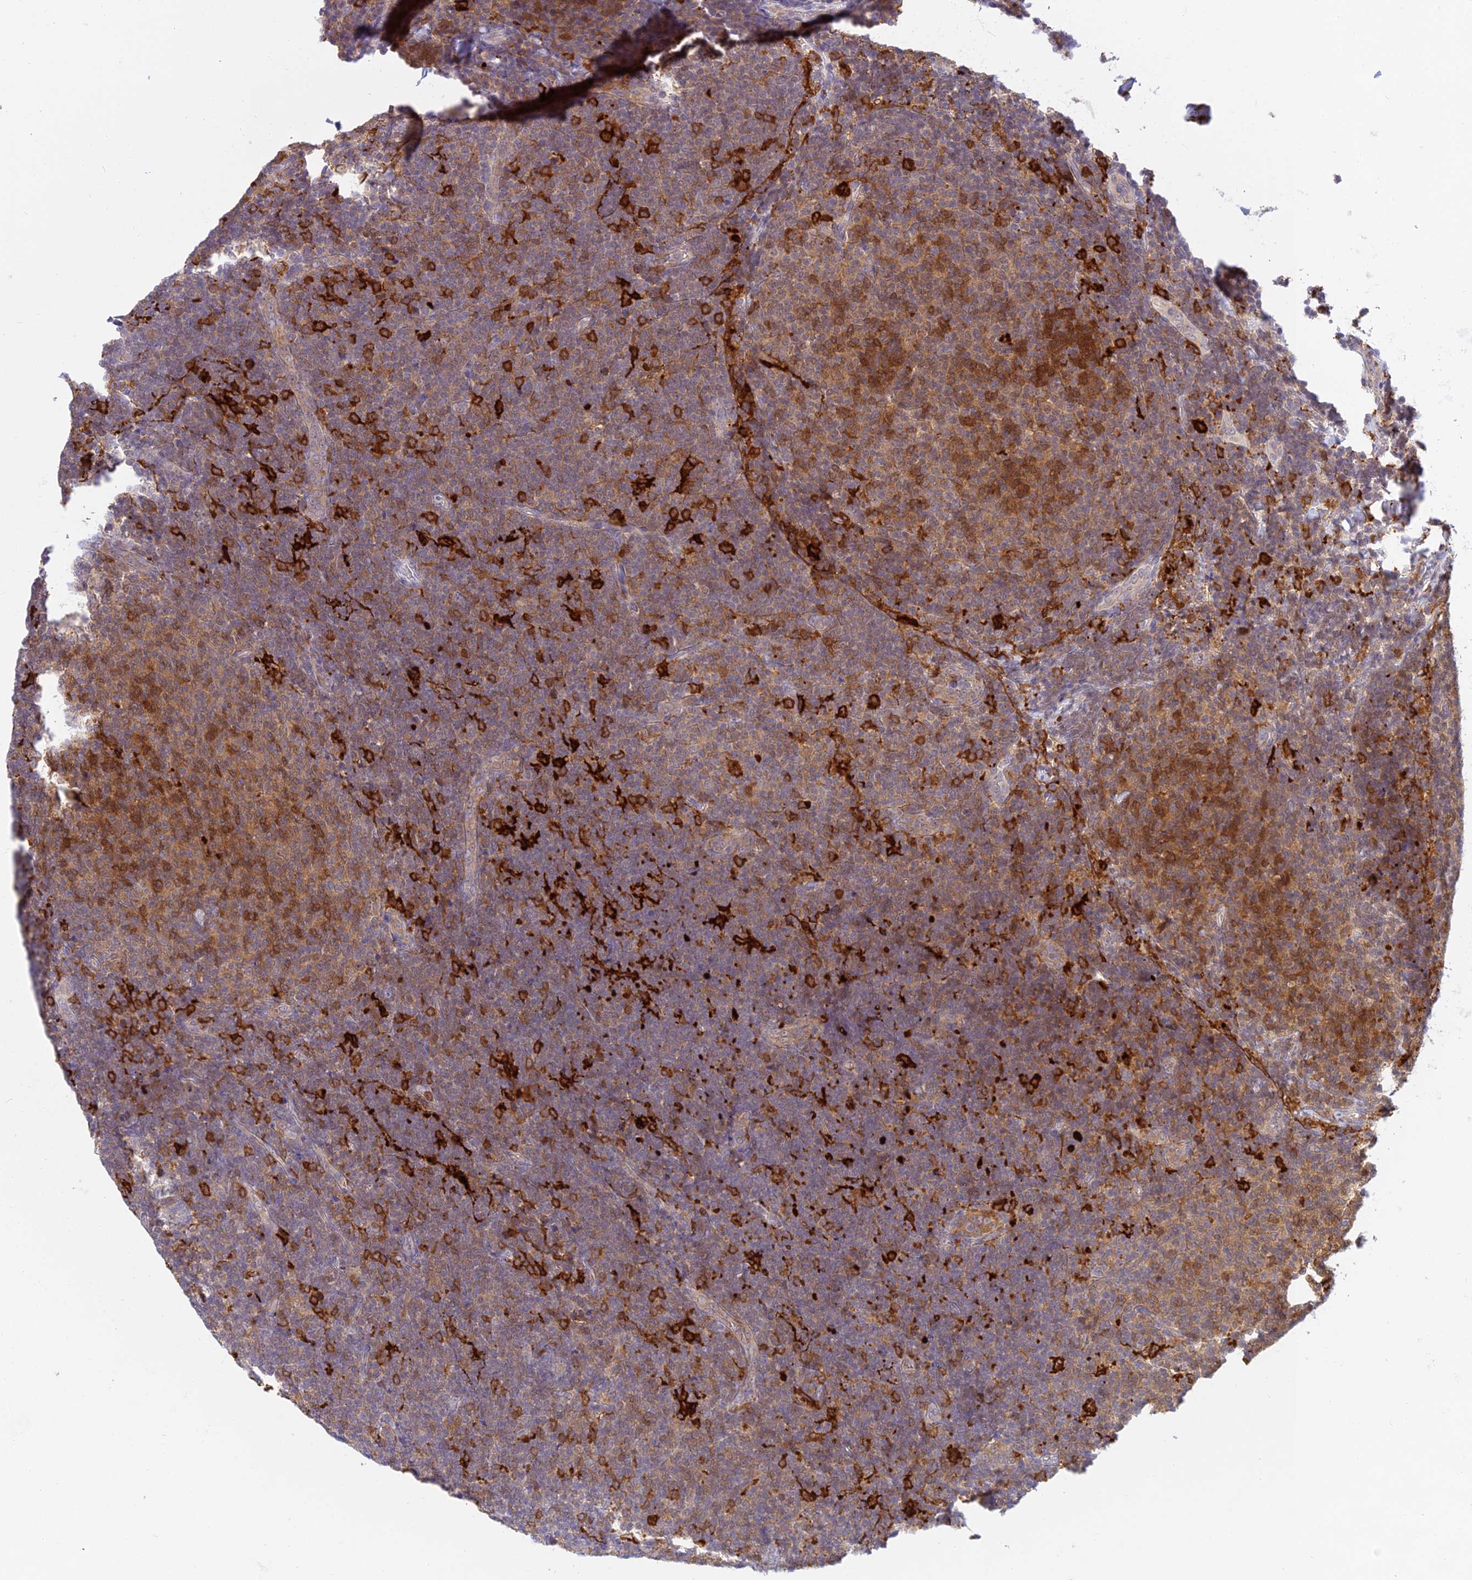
{"staining": {"intensity": "moderate", "quantity": "25%-75%", "location": "cytoplasmic/membranous"}, "tissue": "lymphoma", "cell_type": "Tumor cells", "image_type": "cancer", "snomed": [{"axis": "morphology", "description": "Malignant lymphoma, non-Hodgkin's type, Low grade"}, {"axis": "topography", "description": "Lymph node"}], "caption": "DAB immunohistochemical staining of human lymphoma demonstrates moderate cytoplasmic/membranous protein positivity in approximately 25%-75% of tumor cells.", "gene": "UBE2G1", "patient": {"sex": "male", "age": 66}}